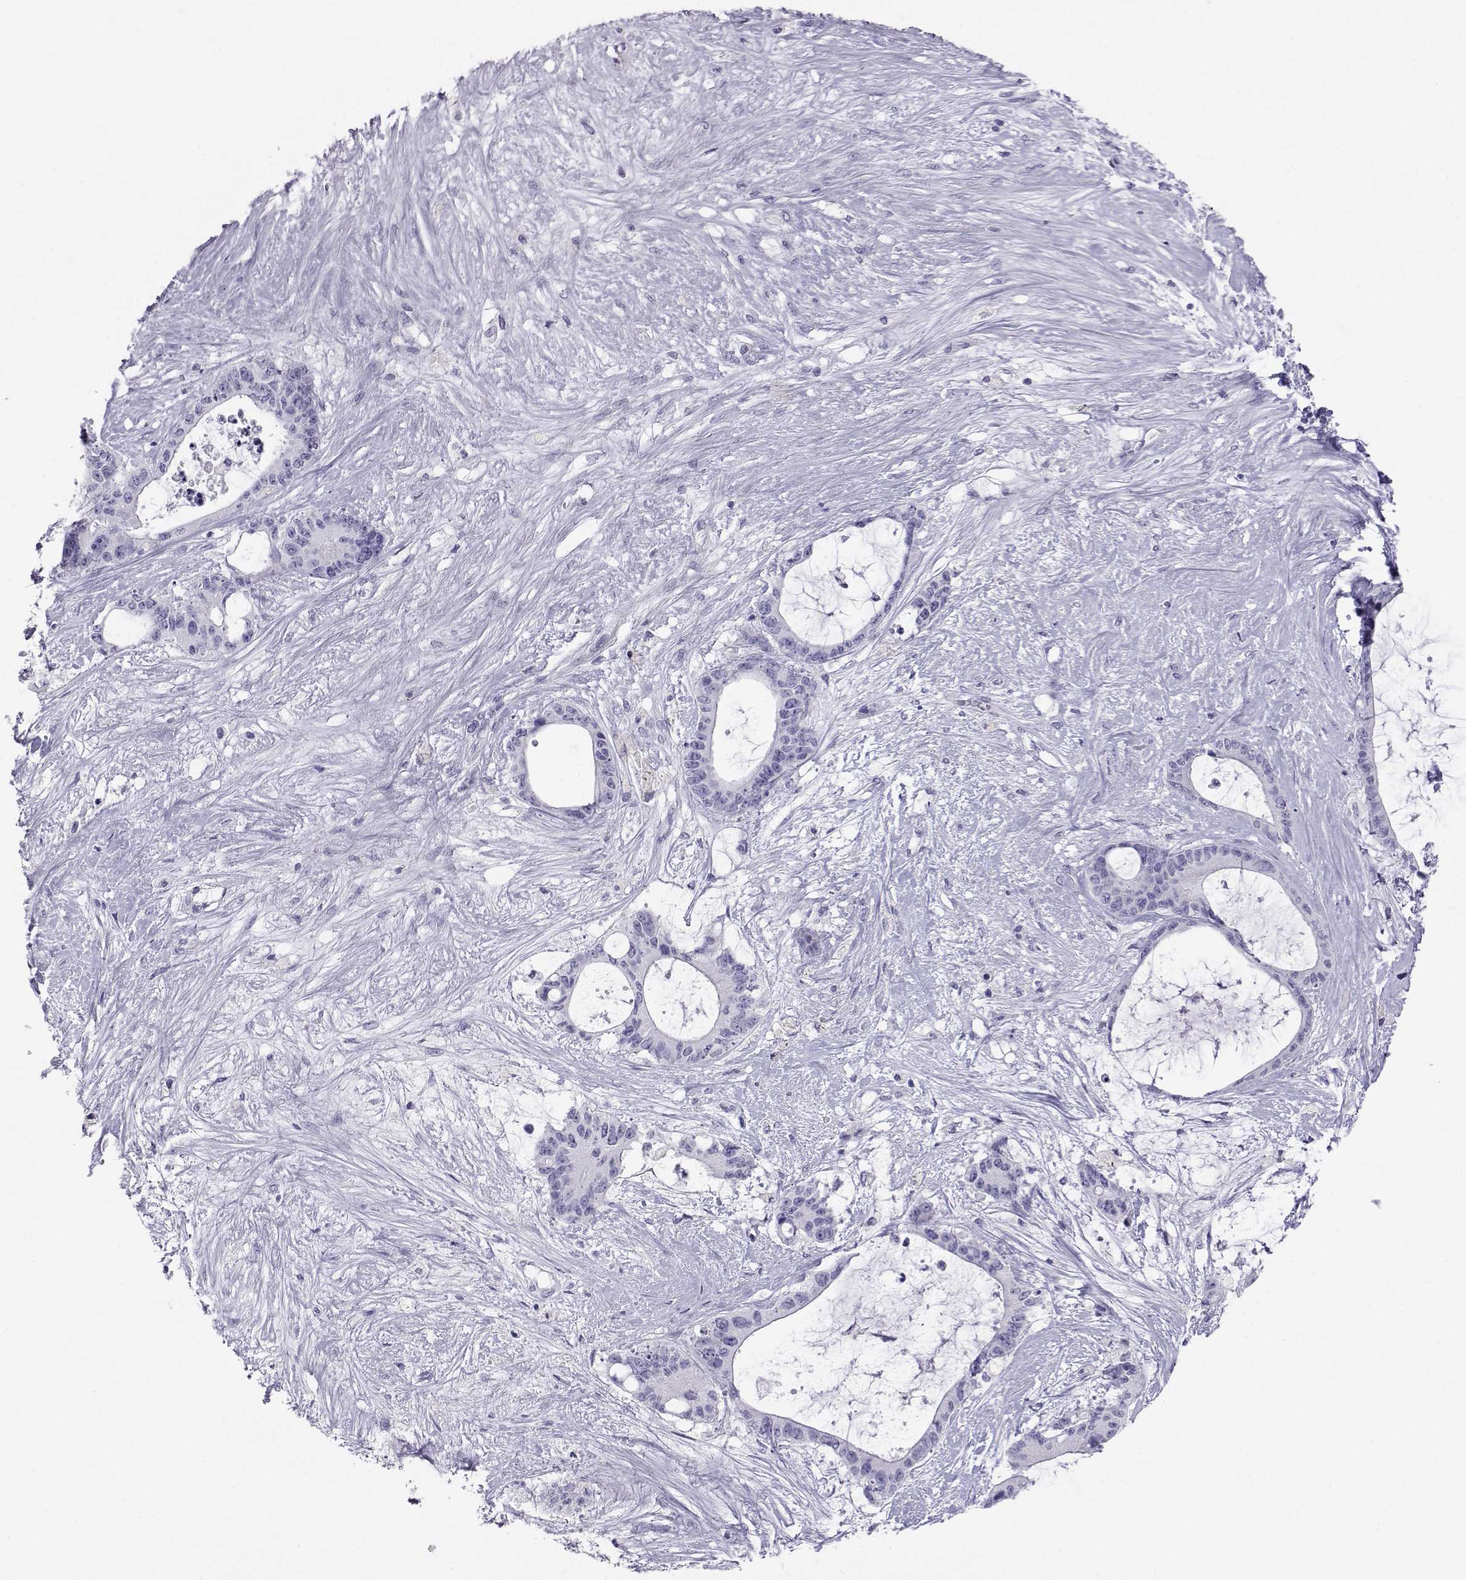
{"staining": {"intensity": "negative", "quantity": "none", "location": "none"}, "tissue": "liver cancer", "cell_type": "Tumor cells", "image_type": "cancer", "snomed": [{"axis": "morphology", "description": "Normal tissue, NOS"}, {"axis": "morphology", "description": "Cholangiocarcinoma"}, {"axis": "topography", "description": "Liver"}, {"axis": "topography", "description": "Peripheral nerve tissue"}], "caption": "Micrograph shows no significant protein staining in tumor cells of liver cancer.", "gene": "PLIN4", "patient": {"sex": "female", "age": 73}}